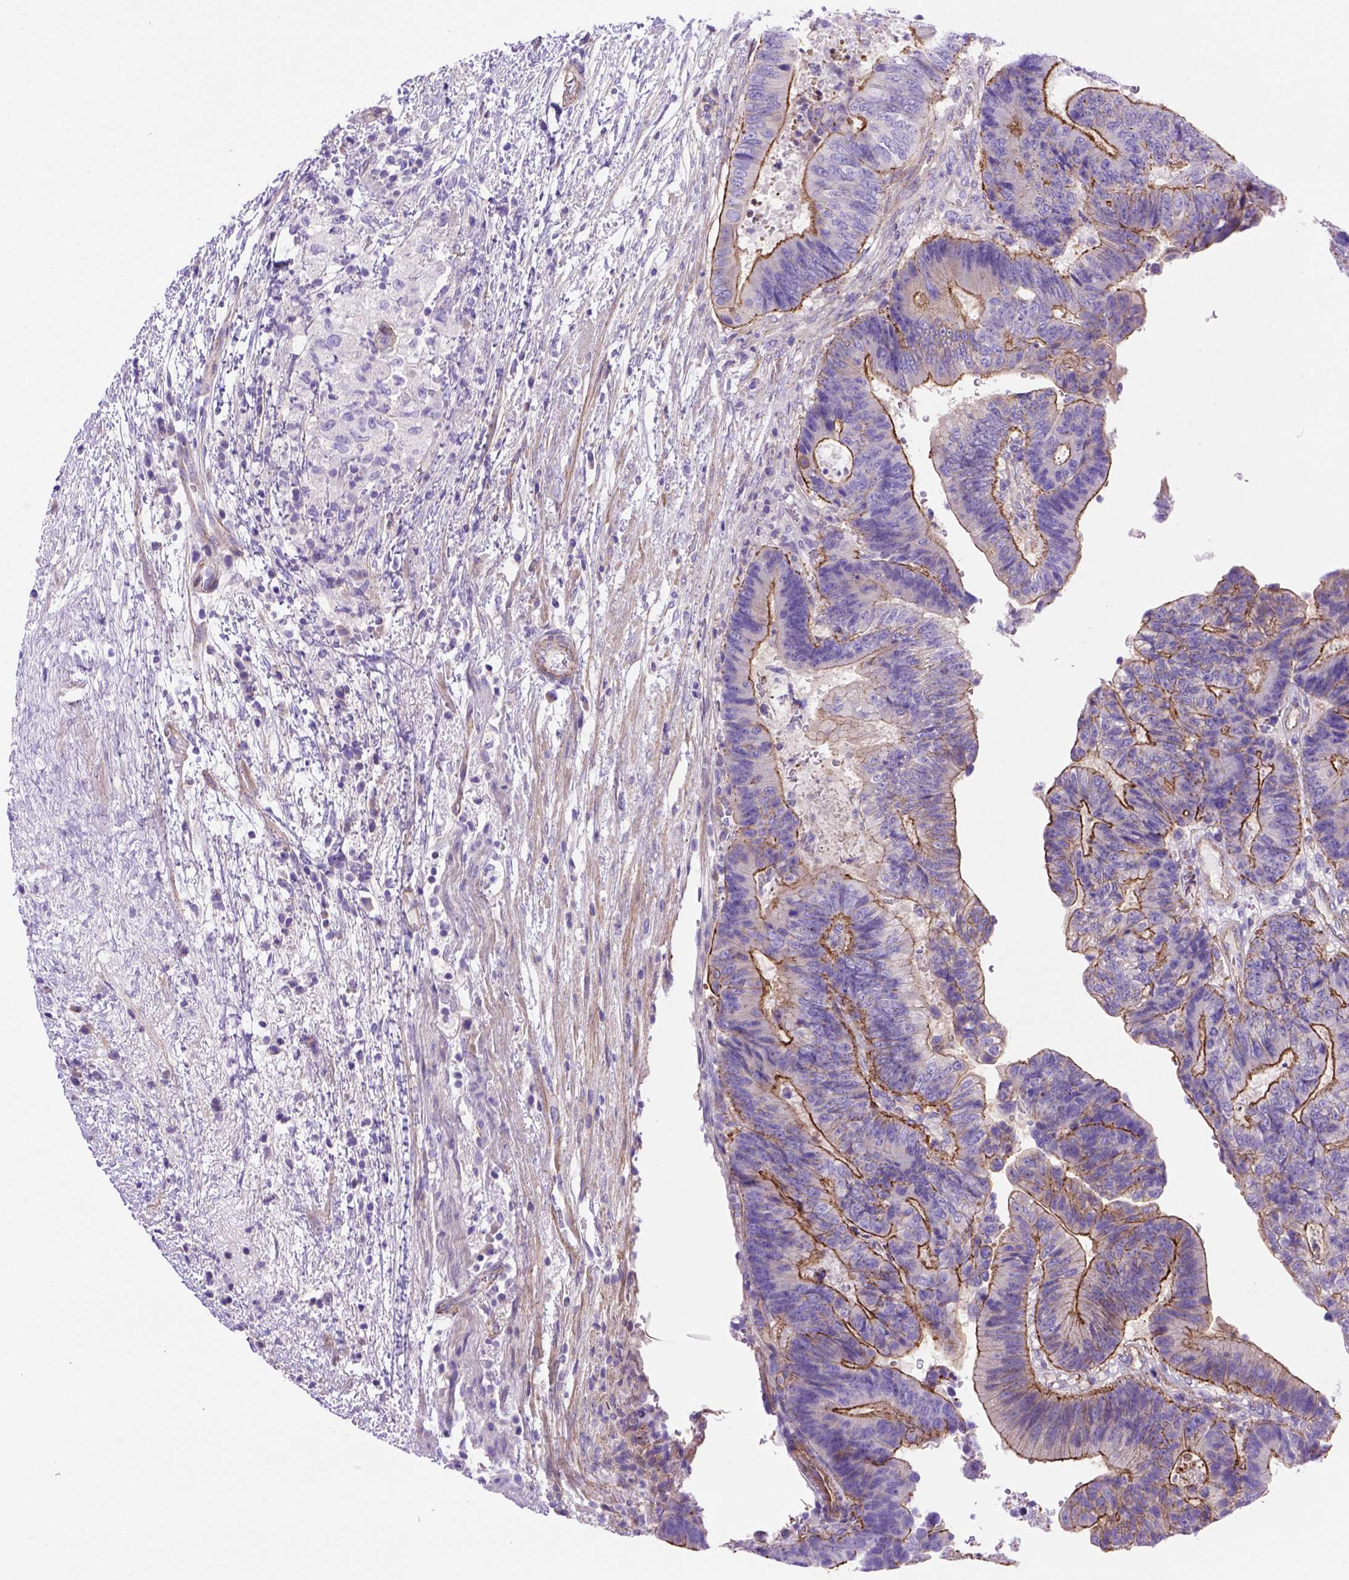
{"staining": {"intensity": "strong", "quantity": "25%-75%", "location": "cytoplasmic/membranous"}, "tissue": "colorectal cancer", "cell_type": "Tumor cells", "image_type": "cancer", "snomed": [{"axis": "morphology", "description": "Adenocarcinoma, NOS"}, {"axis": "topography", "description": "Colon"}], "caption": "Protein expression analysis of human adenocarcinoma (colorectal) reveals strong cytoplasmic/membranous staining in about 25%-75% of tumor cells.", "gene": "PEX12", "patient": {"sex": "female", "age": 48}}